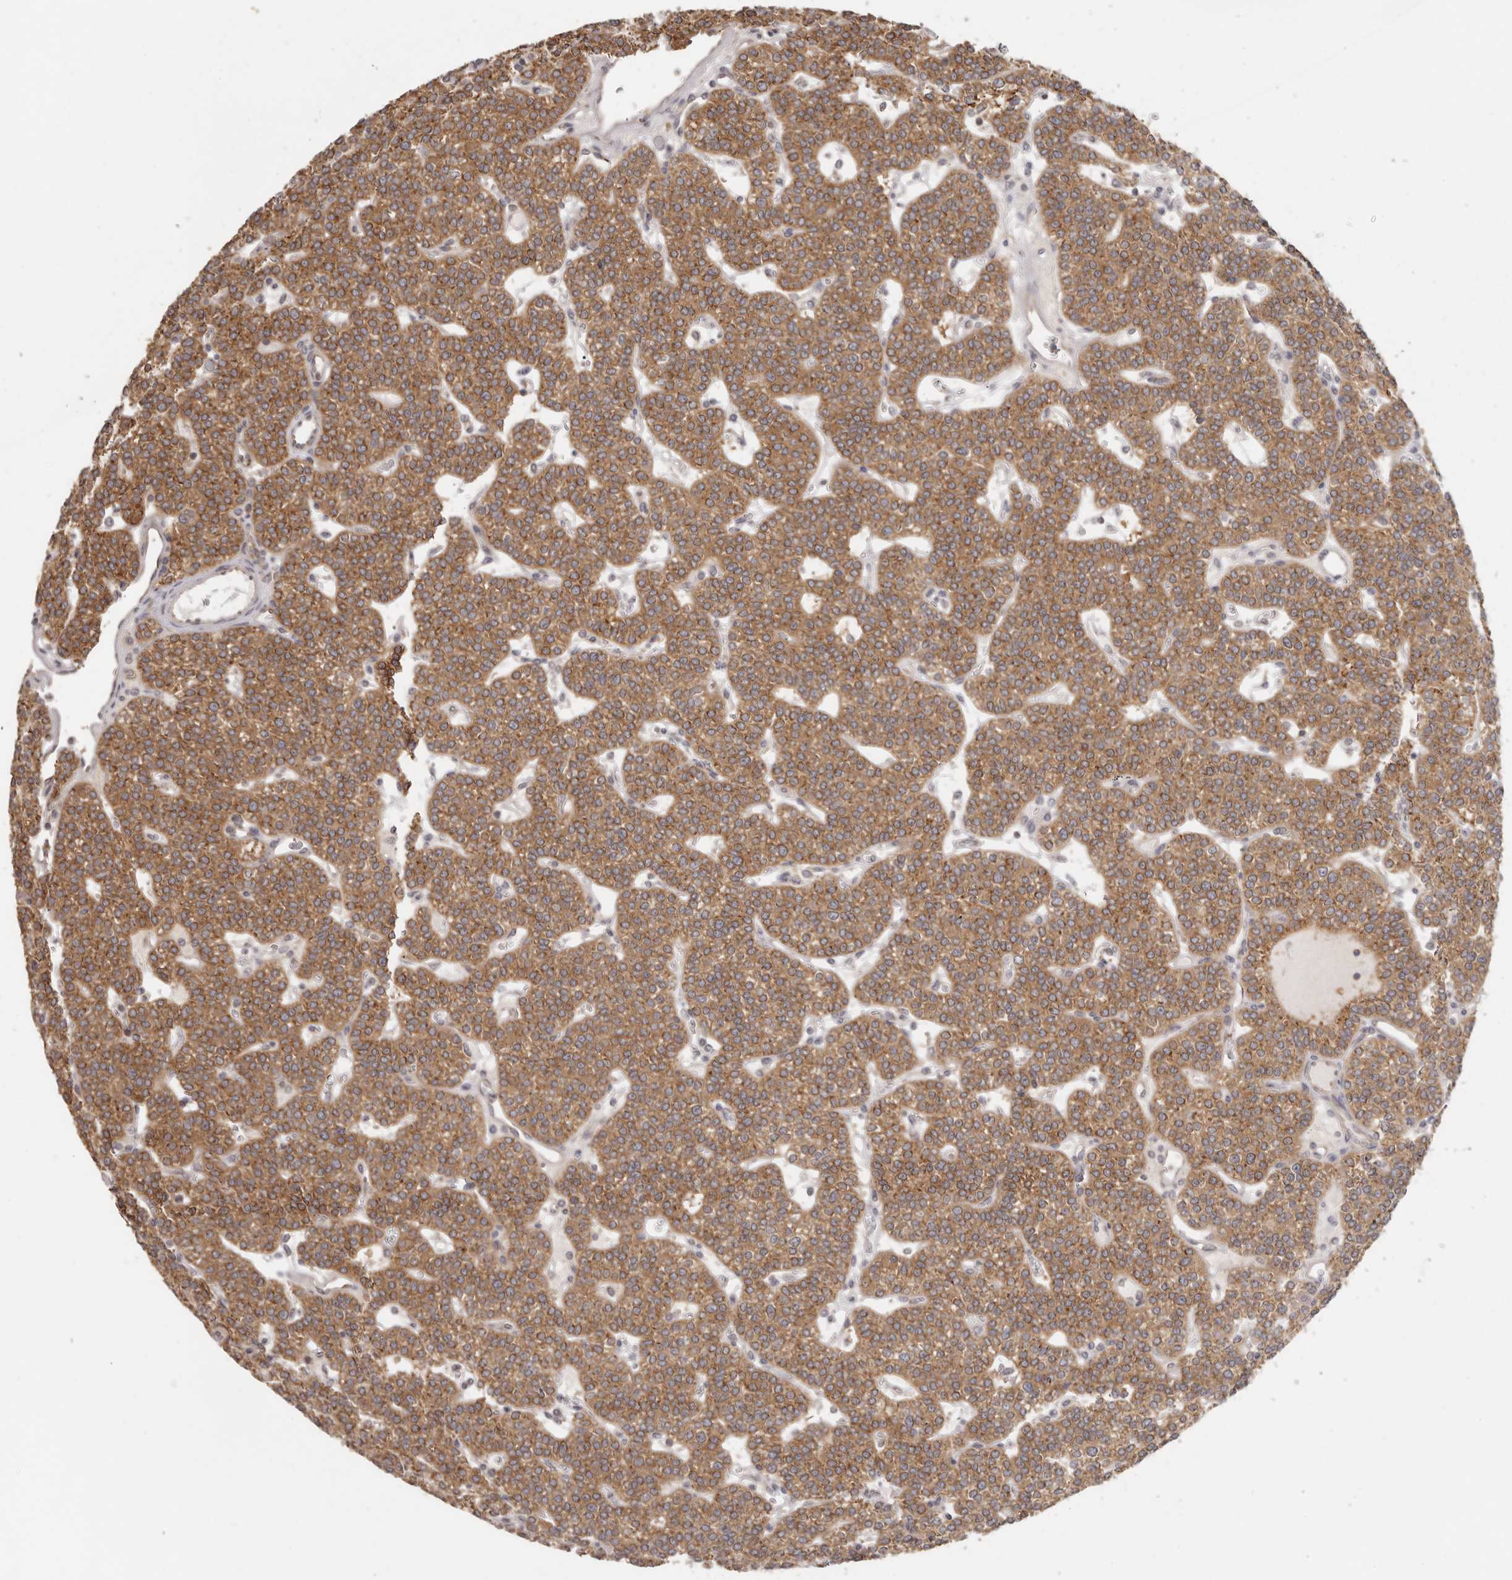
{"staining": {"intensity": "moderate", "quantity": ">75%", "location": "cytoplasmic/membranous"}, "tissue": "parathyroid gland", "cell_type": "Glandular cells", "image_type": "normal", "snomed": [{"axis": "morphology", "description": "Normal tissue, NOS"}, {"axis": "topography", "description": "Parathyroid gland"}], "caption": "IHC staining of benign parathyroid gland, which reveals medium levels of moderate cytoplasmic/membranous expression in approximately >75% of glandular cells indicating moderate cytoplasmic/membranous protein staining. The staining was performed using DAB (brown) for protein detection and nuclei were counterstained in hematoxylin (blue).", "gene": "EEF1E1", "patient": {"sex": "male", "age": 83}}